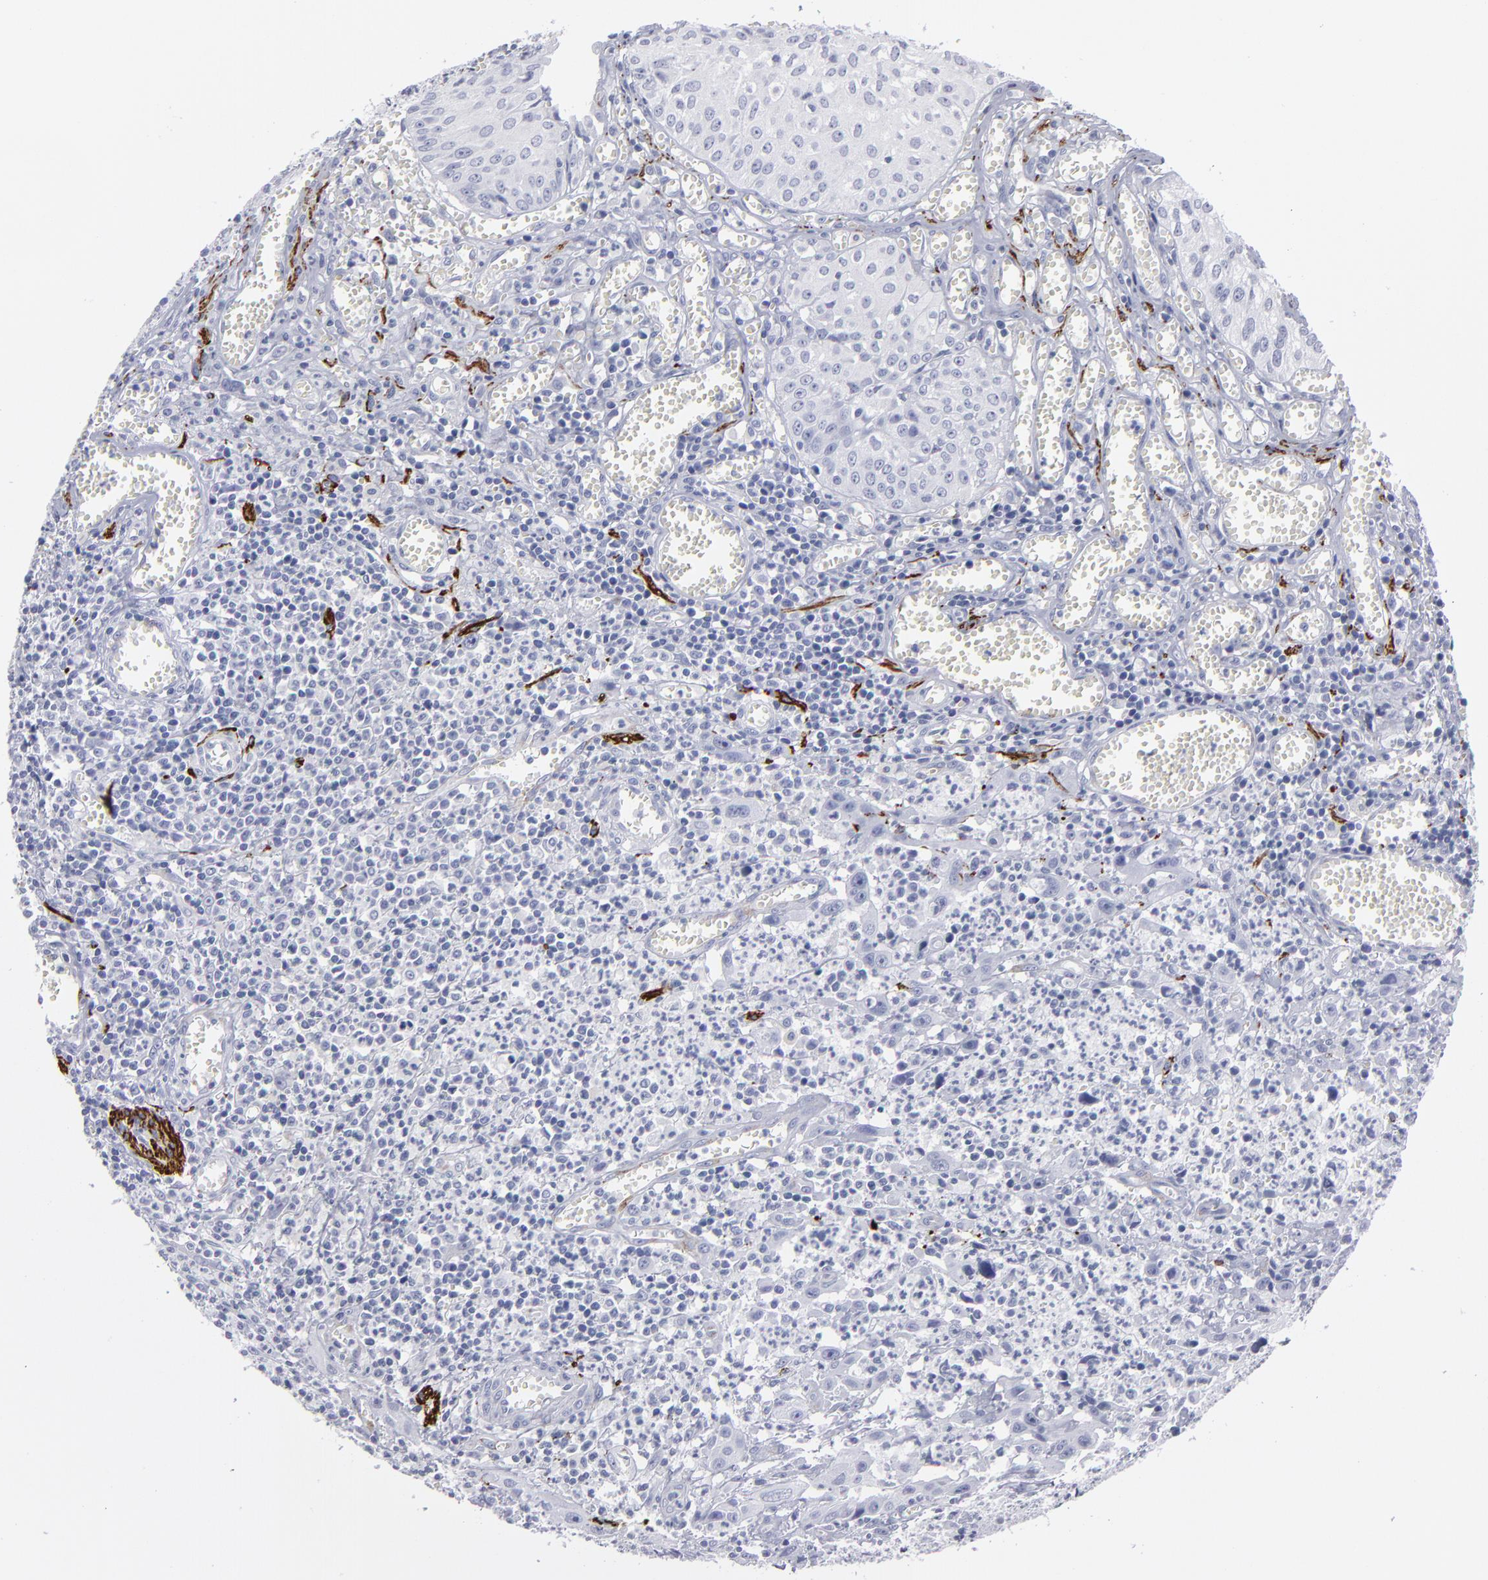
{"staining": {"intensity": "negative", "quantity": "none", "location": "none"}, "tissue": "urothelial cancer", "cell_type": "Tumor cells", "image_type": "cancer", "snomed": [{"axis": "morphology", "description": "Urothelial carcinoma, High grade"}, {"axis": "topography", "description": "Urinary bladder"}], "caption": "Urothelial cancer was stained to show a protein in brown. There is no significant positivity in tumor cells. (Brightfield microscopy of DAB (3,3'-diaminobenzidine) IHC at high magnification).", "gene": "CADM3", "patient": {"sex": "male", "age": 66}}